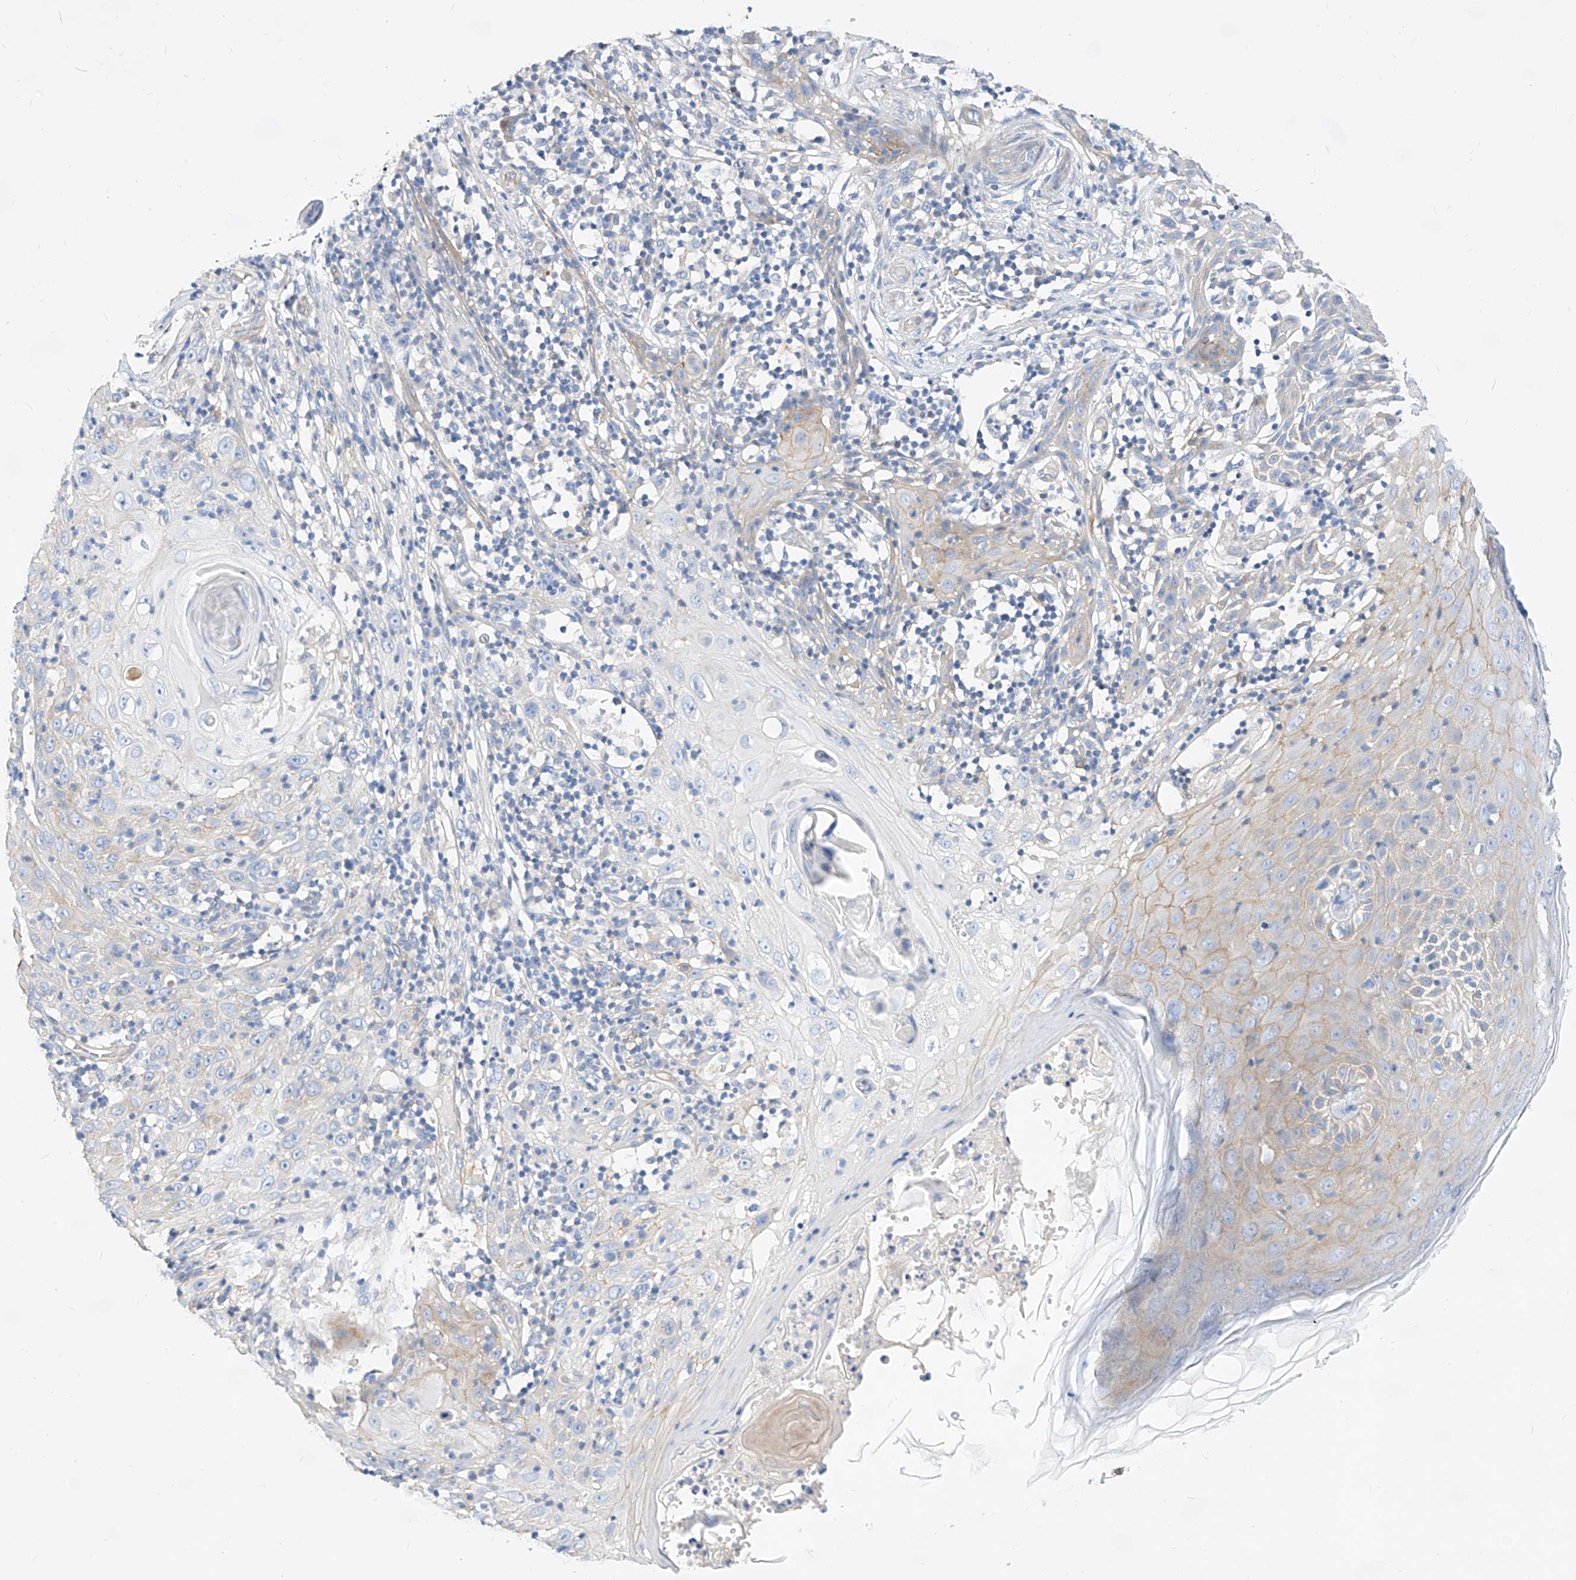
{"staining": {"intensity": "weak", "quantity": "<25%", "location": "cytoplasmic/membranous"}, "tissue": "skin cancer", "cell_type": "Tumor cells", "image_type": "cancer", "snomed": [{"axis": "morphology", "description": "Squamous cell carcinoma, NOS"}, {"axis": "topography", "description": "Skin"}], "caption": "Immunohistochemical staining of human squamous cell carcinoma (skin) shows no significant staining in tumor cells.", "gene": "SCGB2A1", "patient": {"sex": "female", "age": 88}}